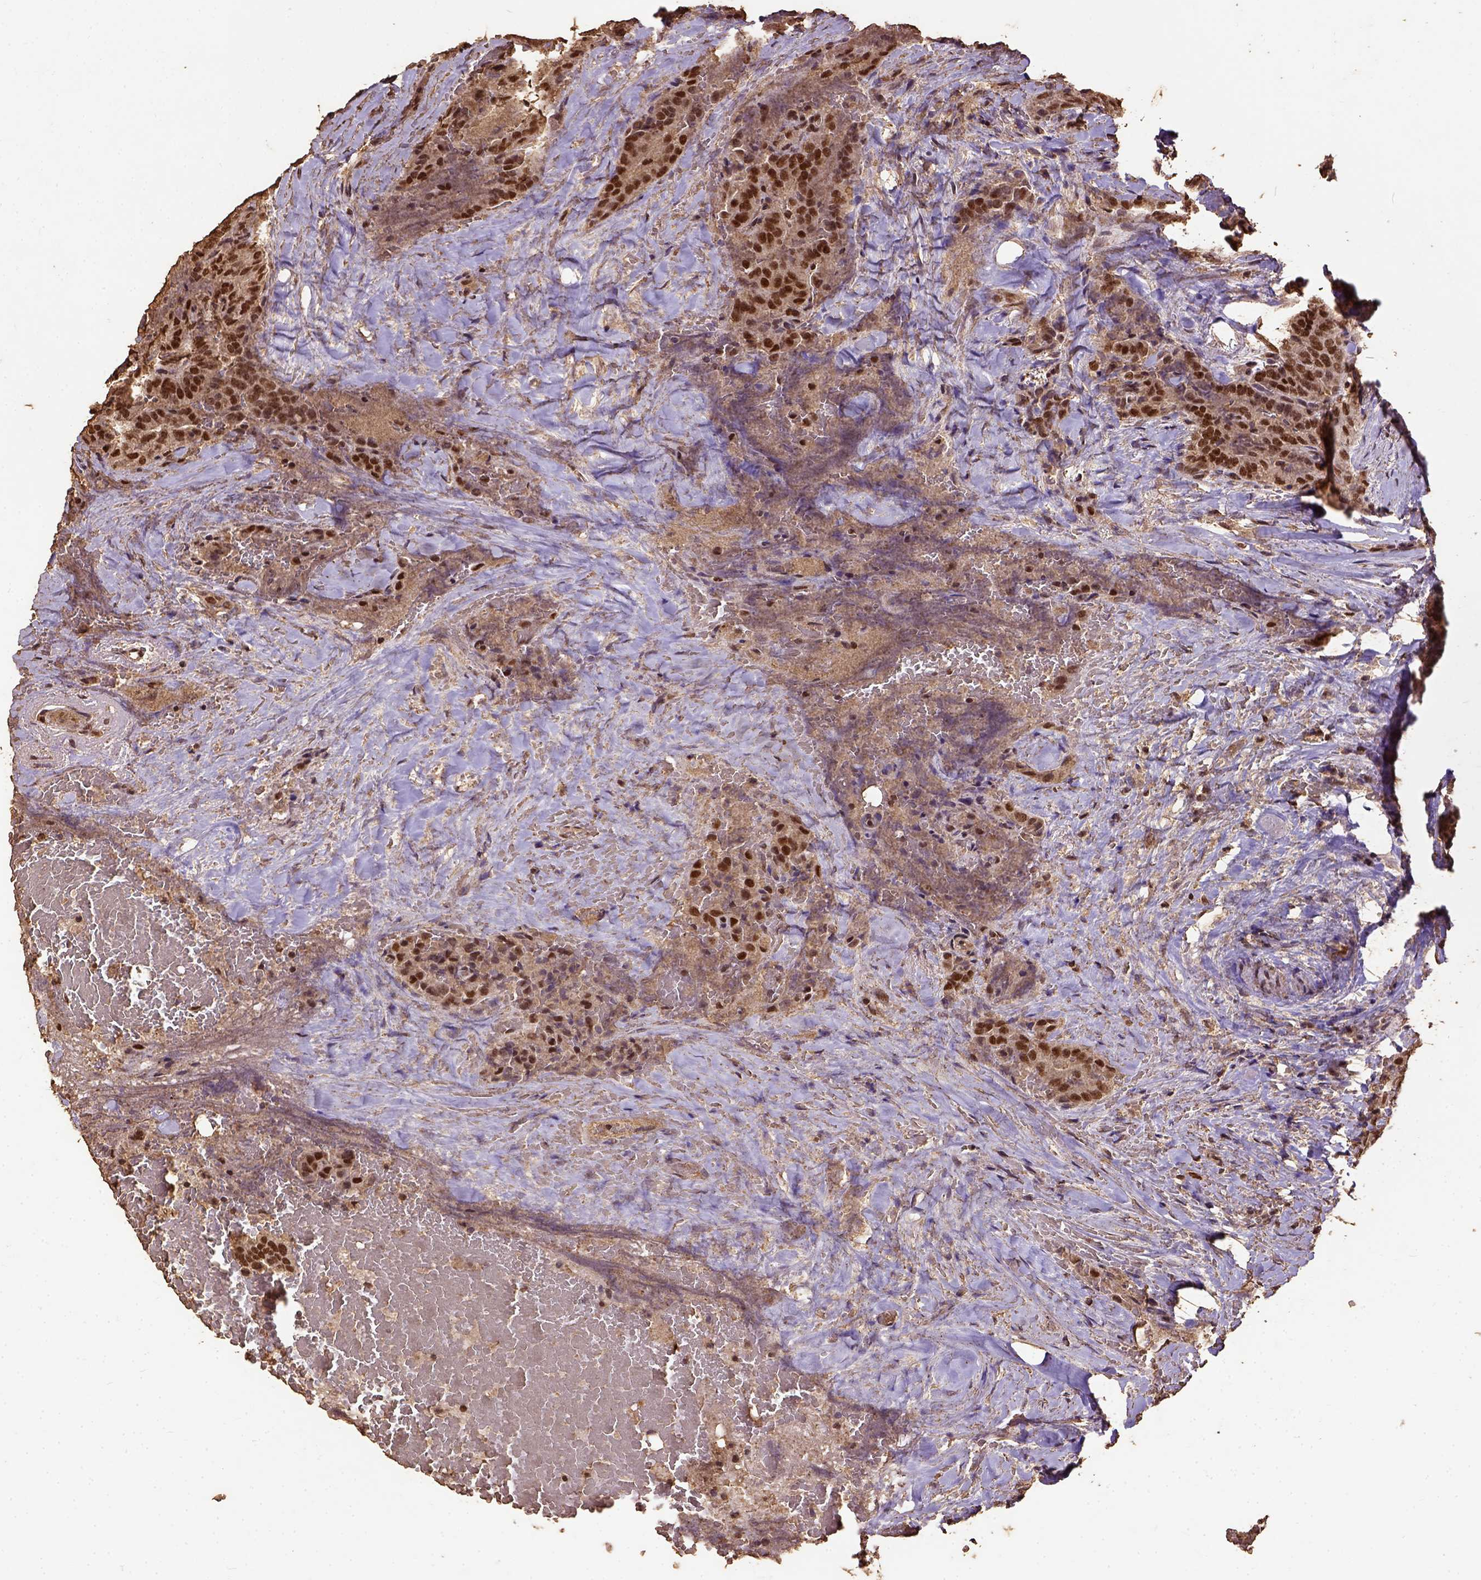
{"staining": {"intensity": "strong", "quantity": ">75%", "location": "nuclear"}, "tissue": "thyroid cancer", "cell_type": "Tumor cells", "image_type": "cancer", "snomed": [{"axis": "morphology", "description": "Papillary adenocarcinoma, NOS"}, {"axis": "topography", "description": "Thyroid gland"}], "caption": "Papillary adenocarcinoma (thyroid) was stained to show a protein in brown. There is high levels of strong nuclear positivity in approximately >75% of tumor cells. Using DAB (brown) and hematoxylin (blue) stains, captured at high magnification using brightfield microscopy.", "gene": "NACC1", "patient": {"sex": "male", "age": 61}}